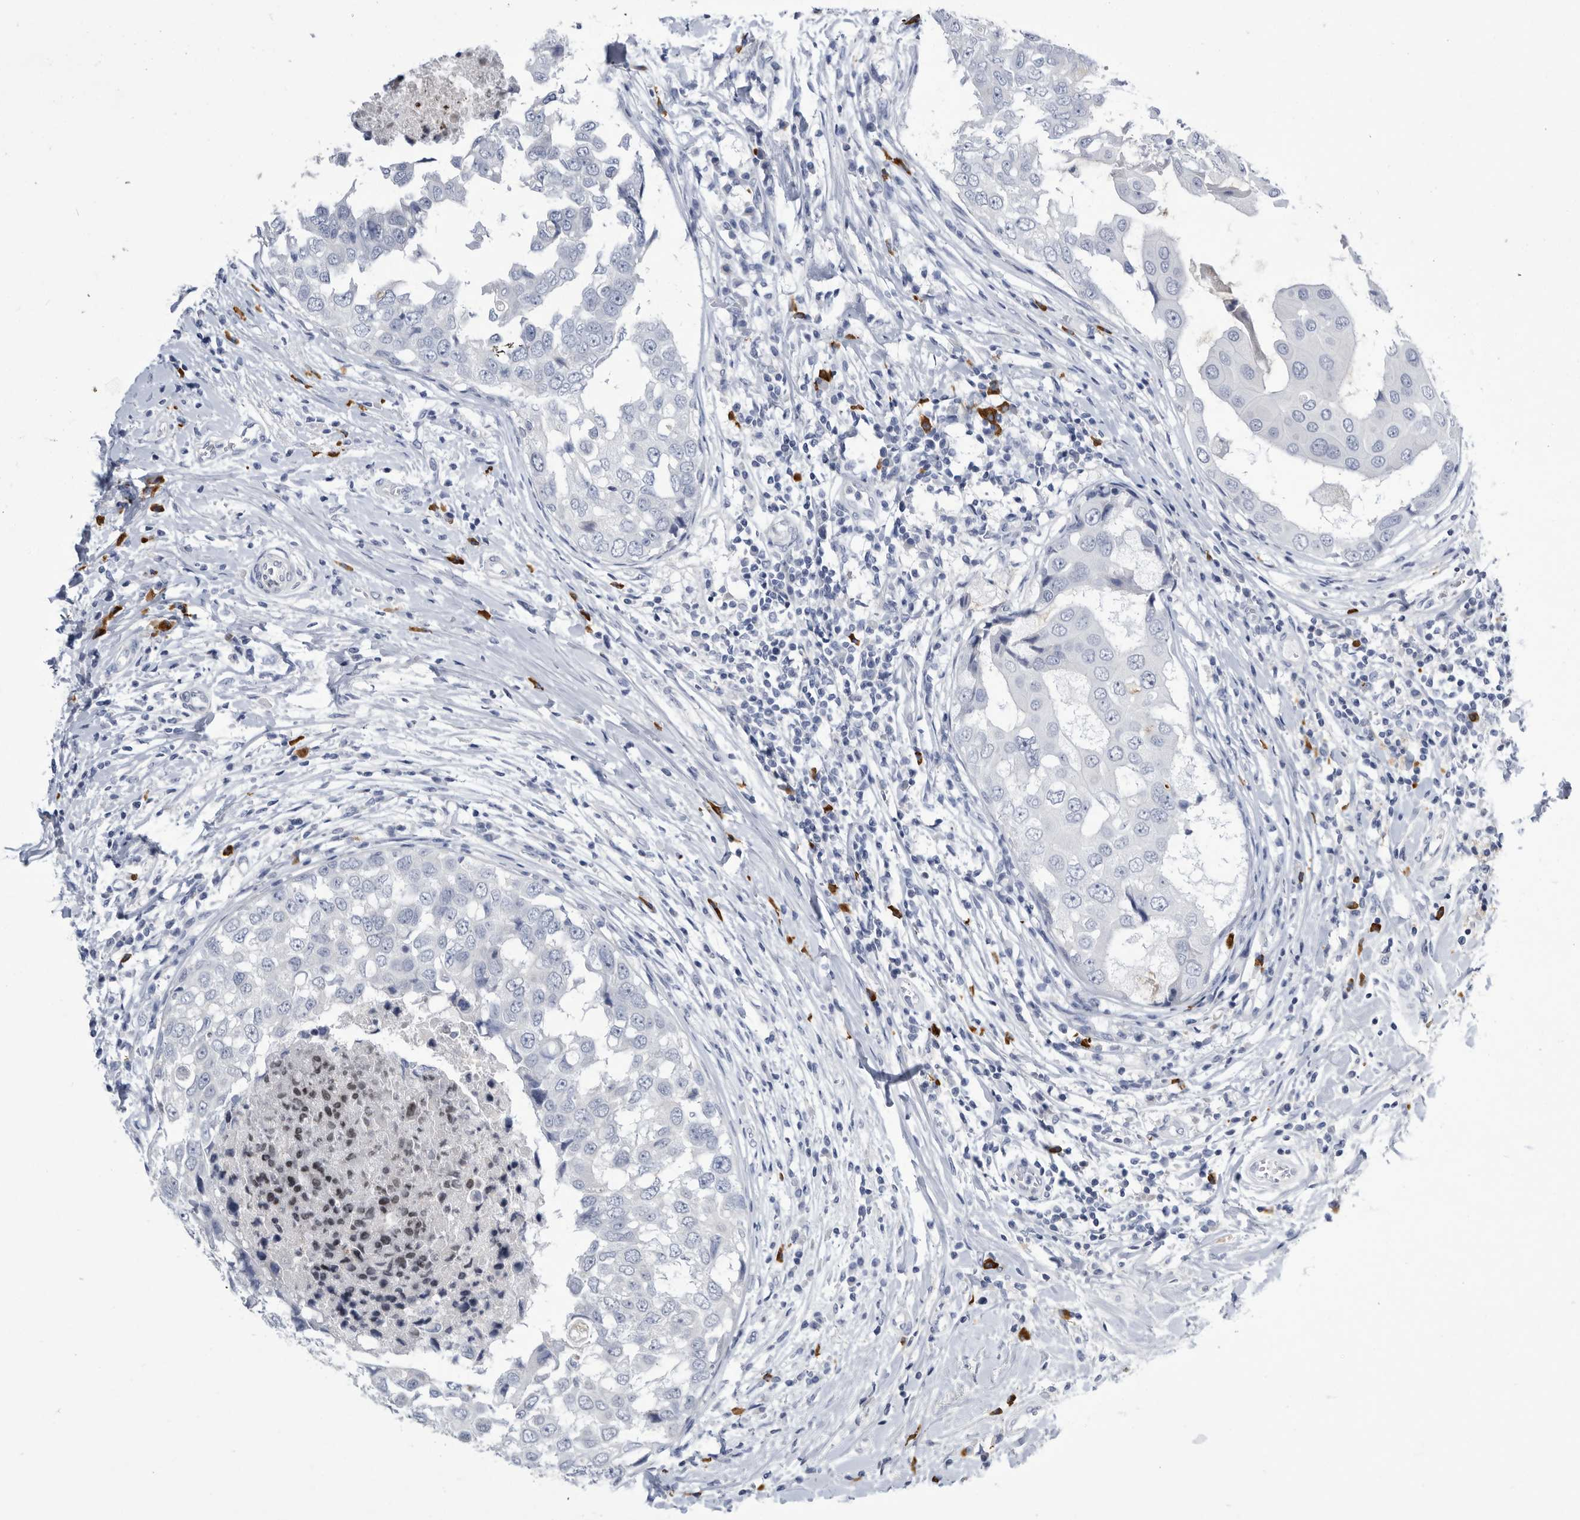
{"staining": {"intensity": "negative", "quantity": "none", "location": "none"}, "tissue": "breast cancer", "cell_type": "Tumor cells", "image_type": "cancer", "snomed": [{"axis": "morphology", "description": "Duct carcinoma"}, {"axis": "topography", "description": "Breast"}], "caption": "Intraductal carcinoma (breast) stained for a protein using IHC displays no staining tumor cells.", "gene": "BTBD6", "patient": {"sex": "female", "age": 27}}